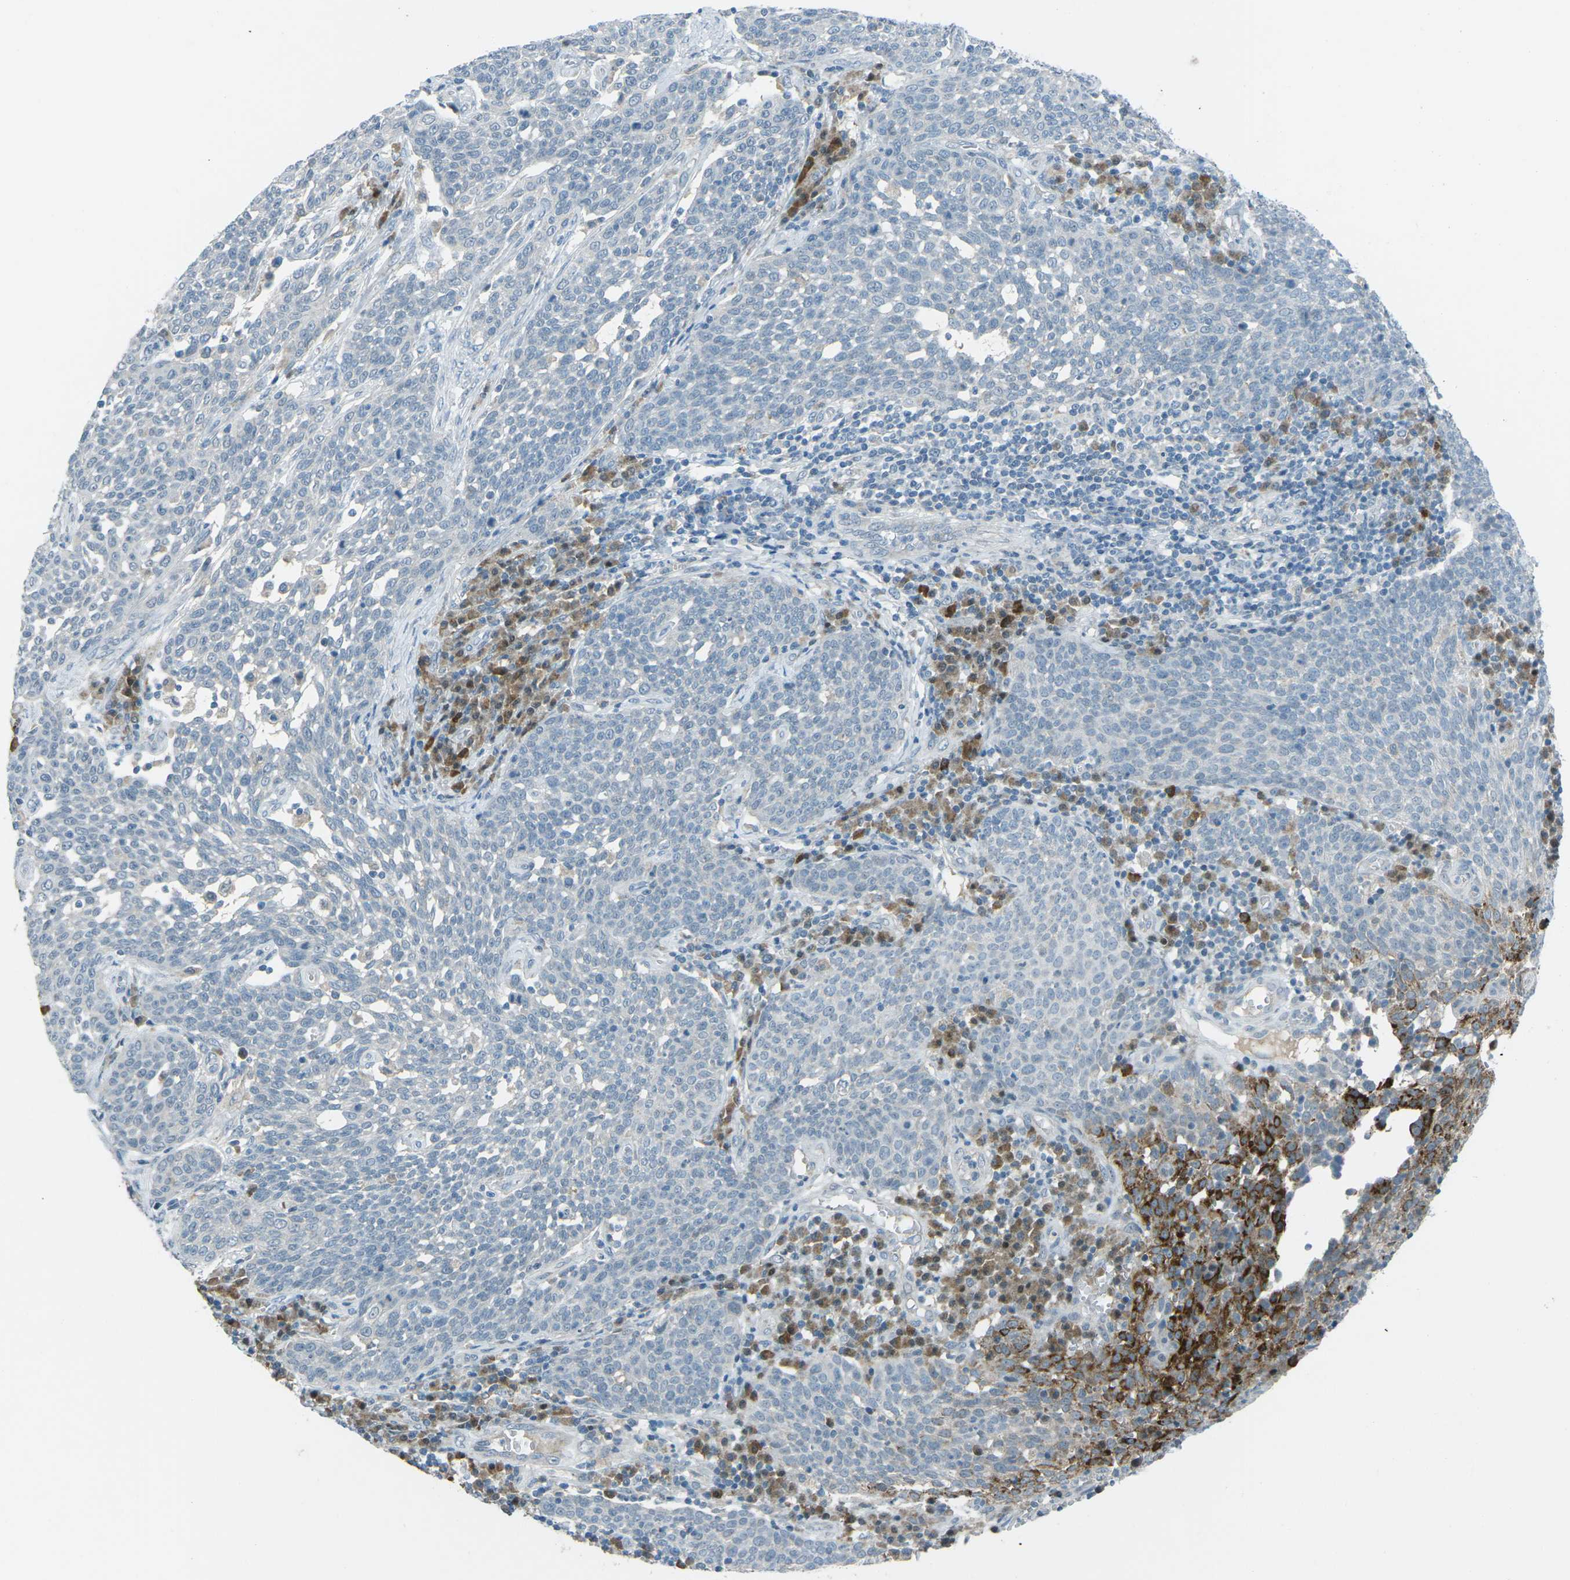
{"staining": {"intensity": "negative", "quantity": "none", "location": "none"}, "tissue": "cervical cancer", "cell_type": "Tumor cells", "image_type": "cancer", "snomed": [{"axis": "morphology", "description": "Squamous cell carcinoma, NOS"}, {"axis": "topography", "description": "Cervix"}], "caption": "A high-resolution histopathology image shows immunohistochemistry (IHC) staining of cervical cancer (squamous cell carcinoma), which demonstrates no significant positivity in tumor cells.", "gene": "PRKCA", "patient": {"sex": "female", "age": 34}}